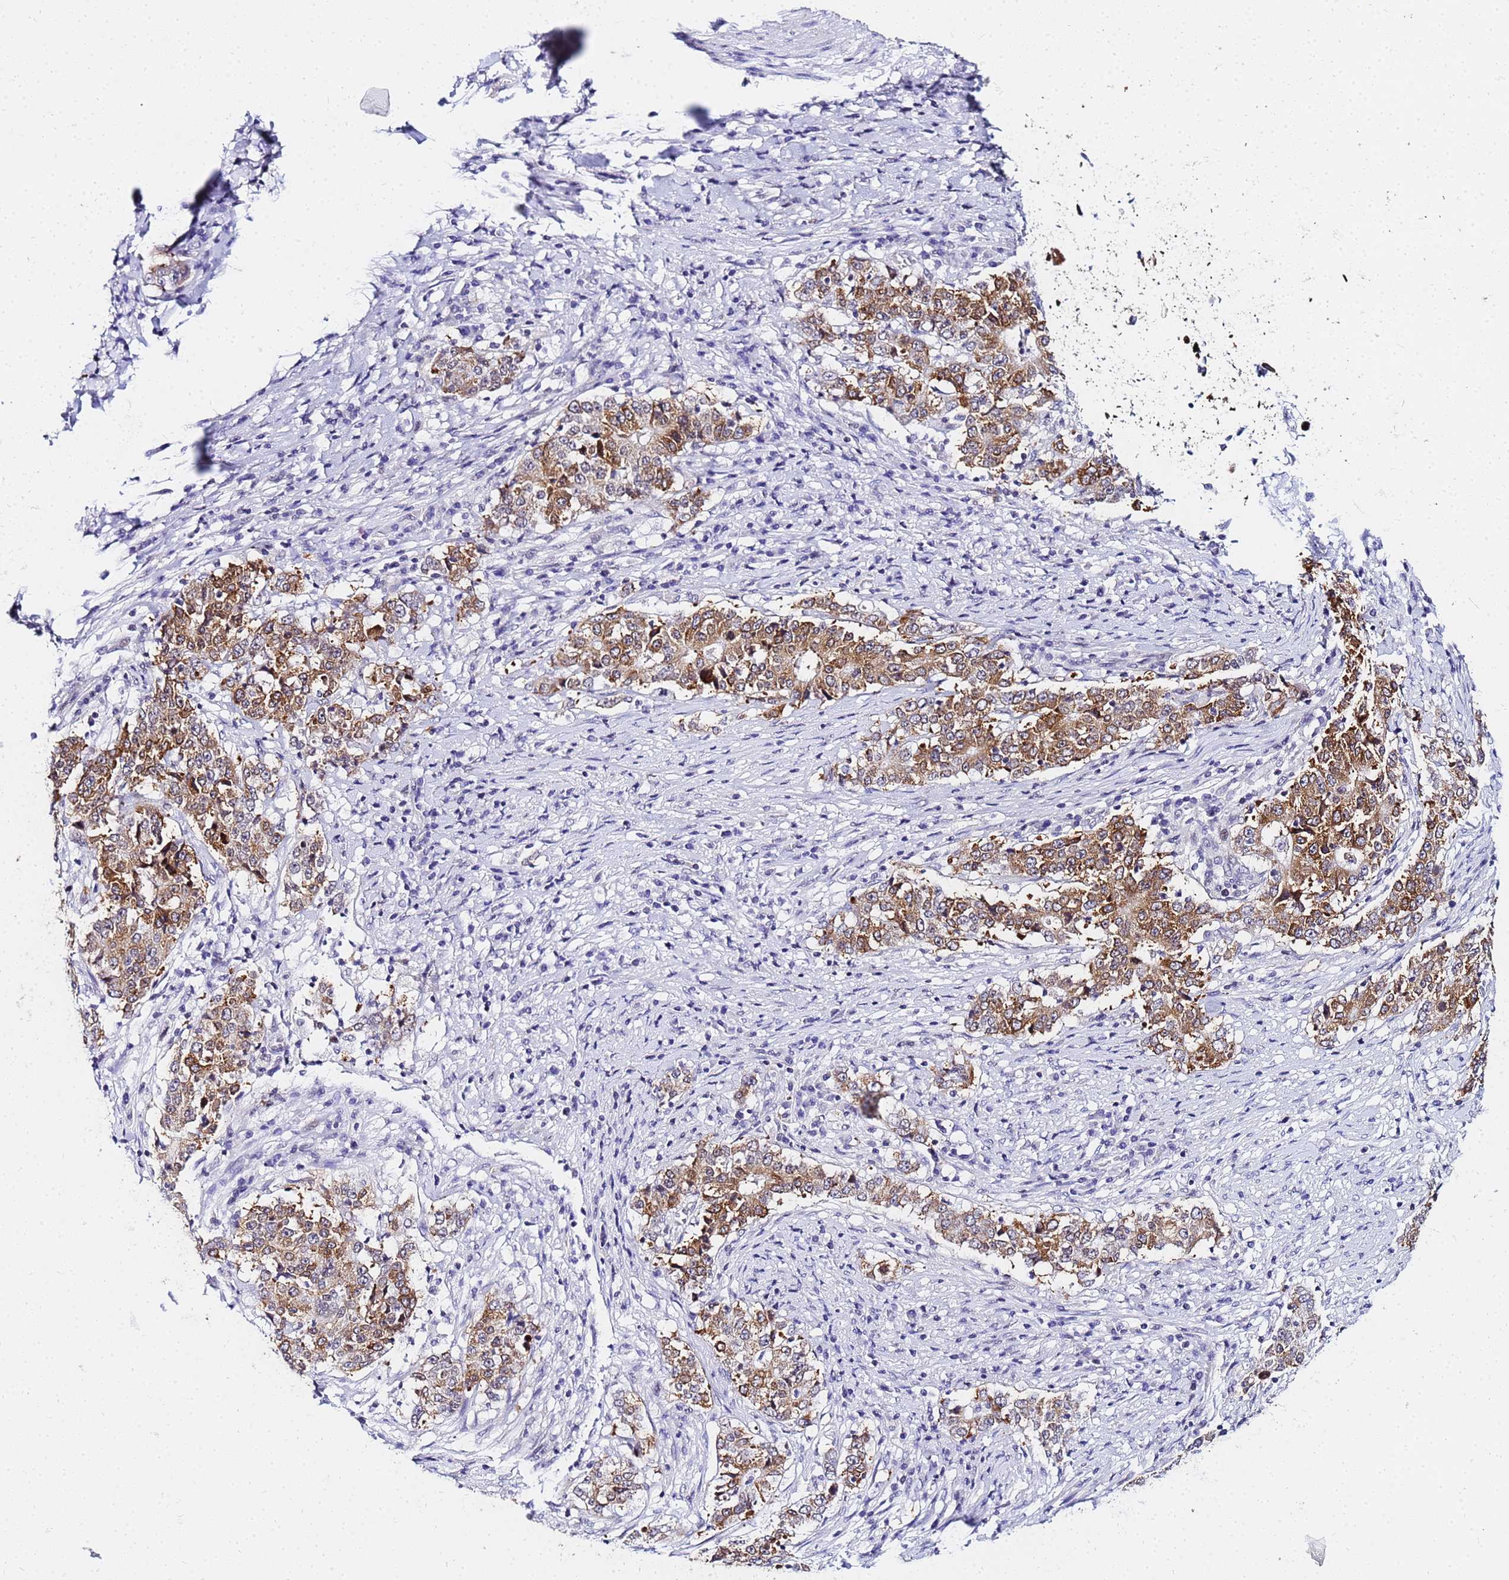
{"staining": {"intensity": "moderate", "quantity": ">75%", "location": "cytoplasmic/membranous"}, "tissue": "stomach cancer", "cell_type": "Tumor cells", "image_type": "cancer", "snomed": [{"axis": "morphology", "description": "Adenocarcinoma, NOS"}, {"axis": "topography", "description": "Stomach"}], "caption": "Tumor cells reveal medium levels of moderate cytoplasmic/membranous staining in approximately >75% of cells in adenocarcinoma (stomach). (DAB (3,3'-diaminobenzidine) IHC with brightfield microscopy, high magnification).", "gene": "CKMT1A", "patient": {"sex": "male", "age": 59}}